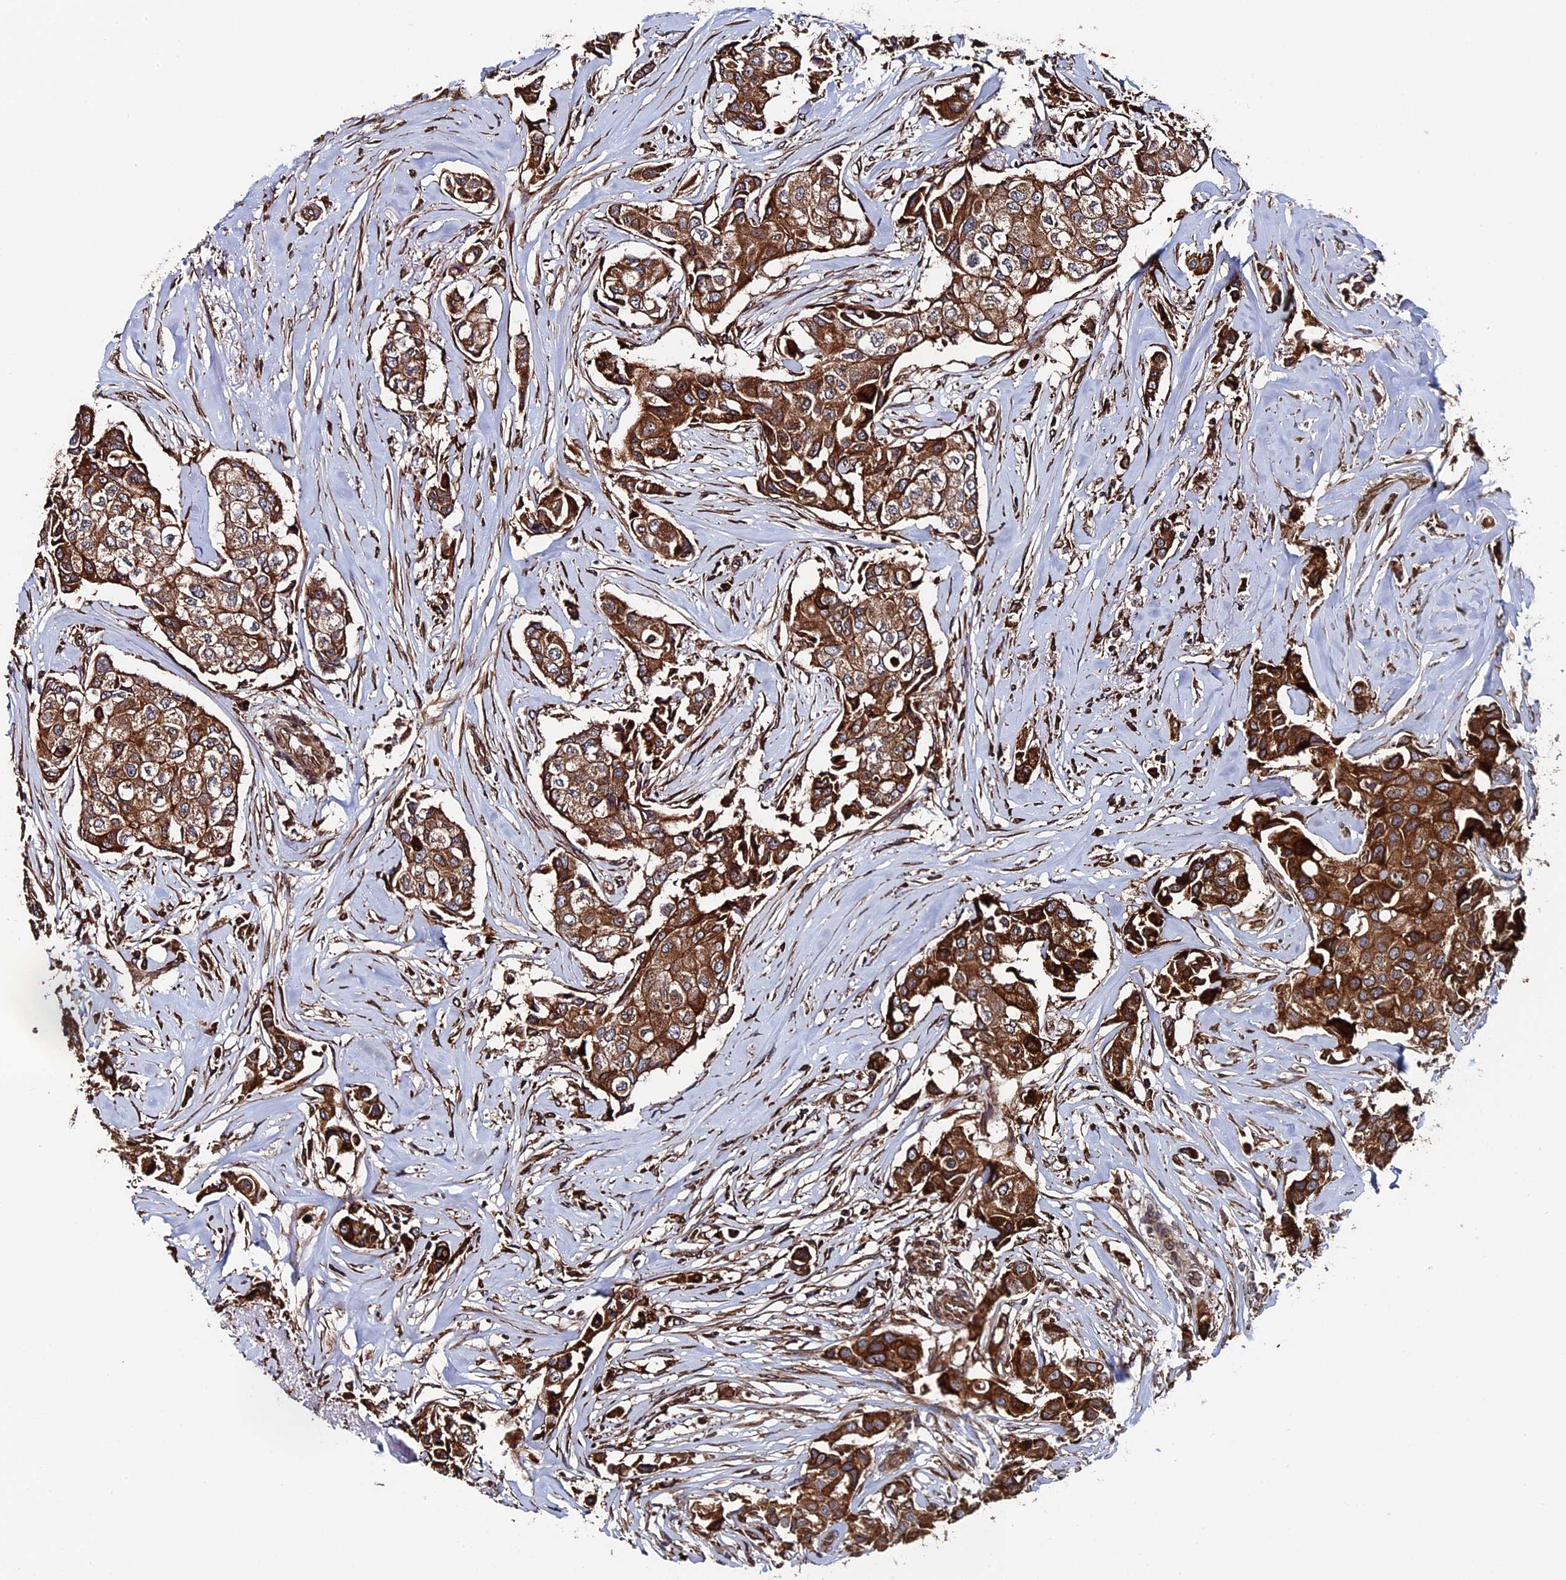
{"staining": {"intensity": "strong", "quantity": ">75%", "location": "cytoplasmic/membranous"}, "tissue": "breast cancer", "cell_type": "Tumor cells", "image_type": "cancer", "snomed": [{"axis": "morphology", "description": "Duct carcinoma"}, {"axis": "topography", "description": "Breast"}], "caption": "An immunohistochemistry (IHC) histopathology image of neoplastic tissue is shown. Protein staining in brown highlights strong cytoplasmic/membranous positivity in breast cancer within tumor cells.", "gene": "RPUSD1", "patient": {"sex": "female", "age": 80}}